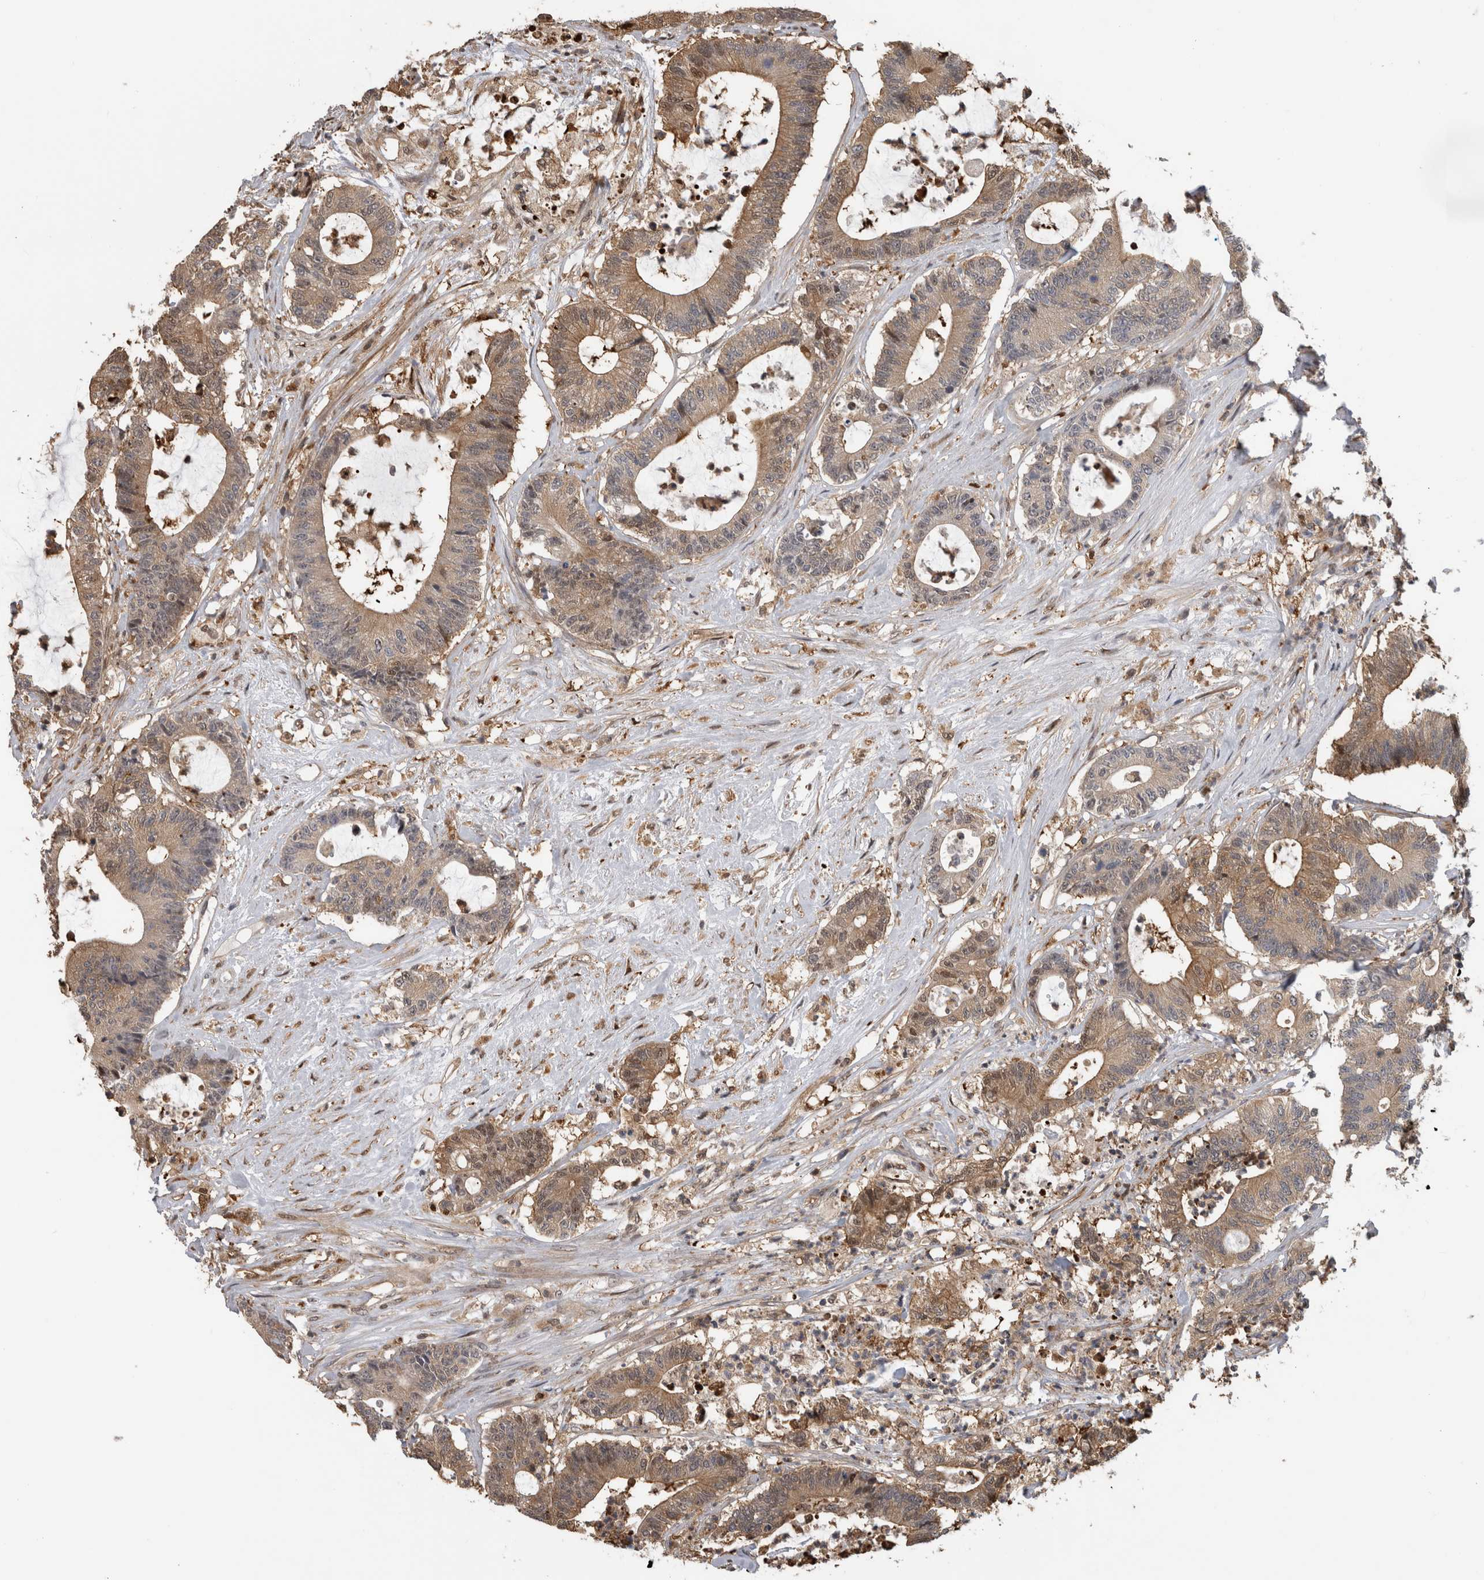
{"staining": {"intensity": "moderate", "quantity": ">75%", "location": "cytoplasmic/membranous"}, "tissue": "colorectal cancer", "cell_type": "Tumor cells", "image_type": "cancer", "snomed": [{"axis": "morphology", "description": "Adenocarcinoma, NOS"}, {"axis": "topography", "description": "Colon"}], "caption": "Adenocarcinoma (colorectal) stained with DAB (3,3'-diaminobenzidine) IHC reveals medium levels of moderate cytoplasmic/membranous expression in about >75% of tumor cells.", "gene": "USH1G", "patient": {"sex": "female", "age": 84}}